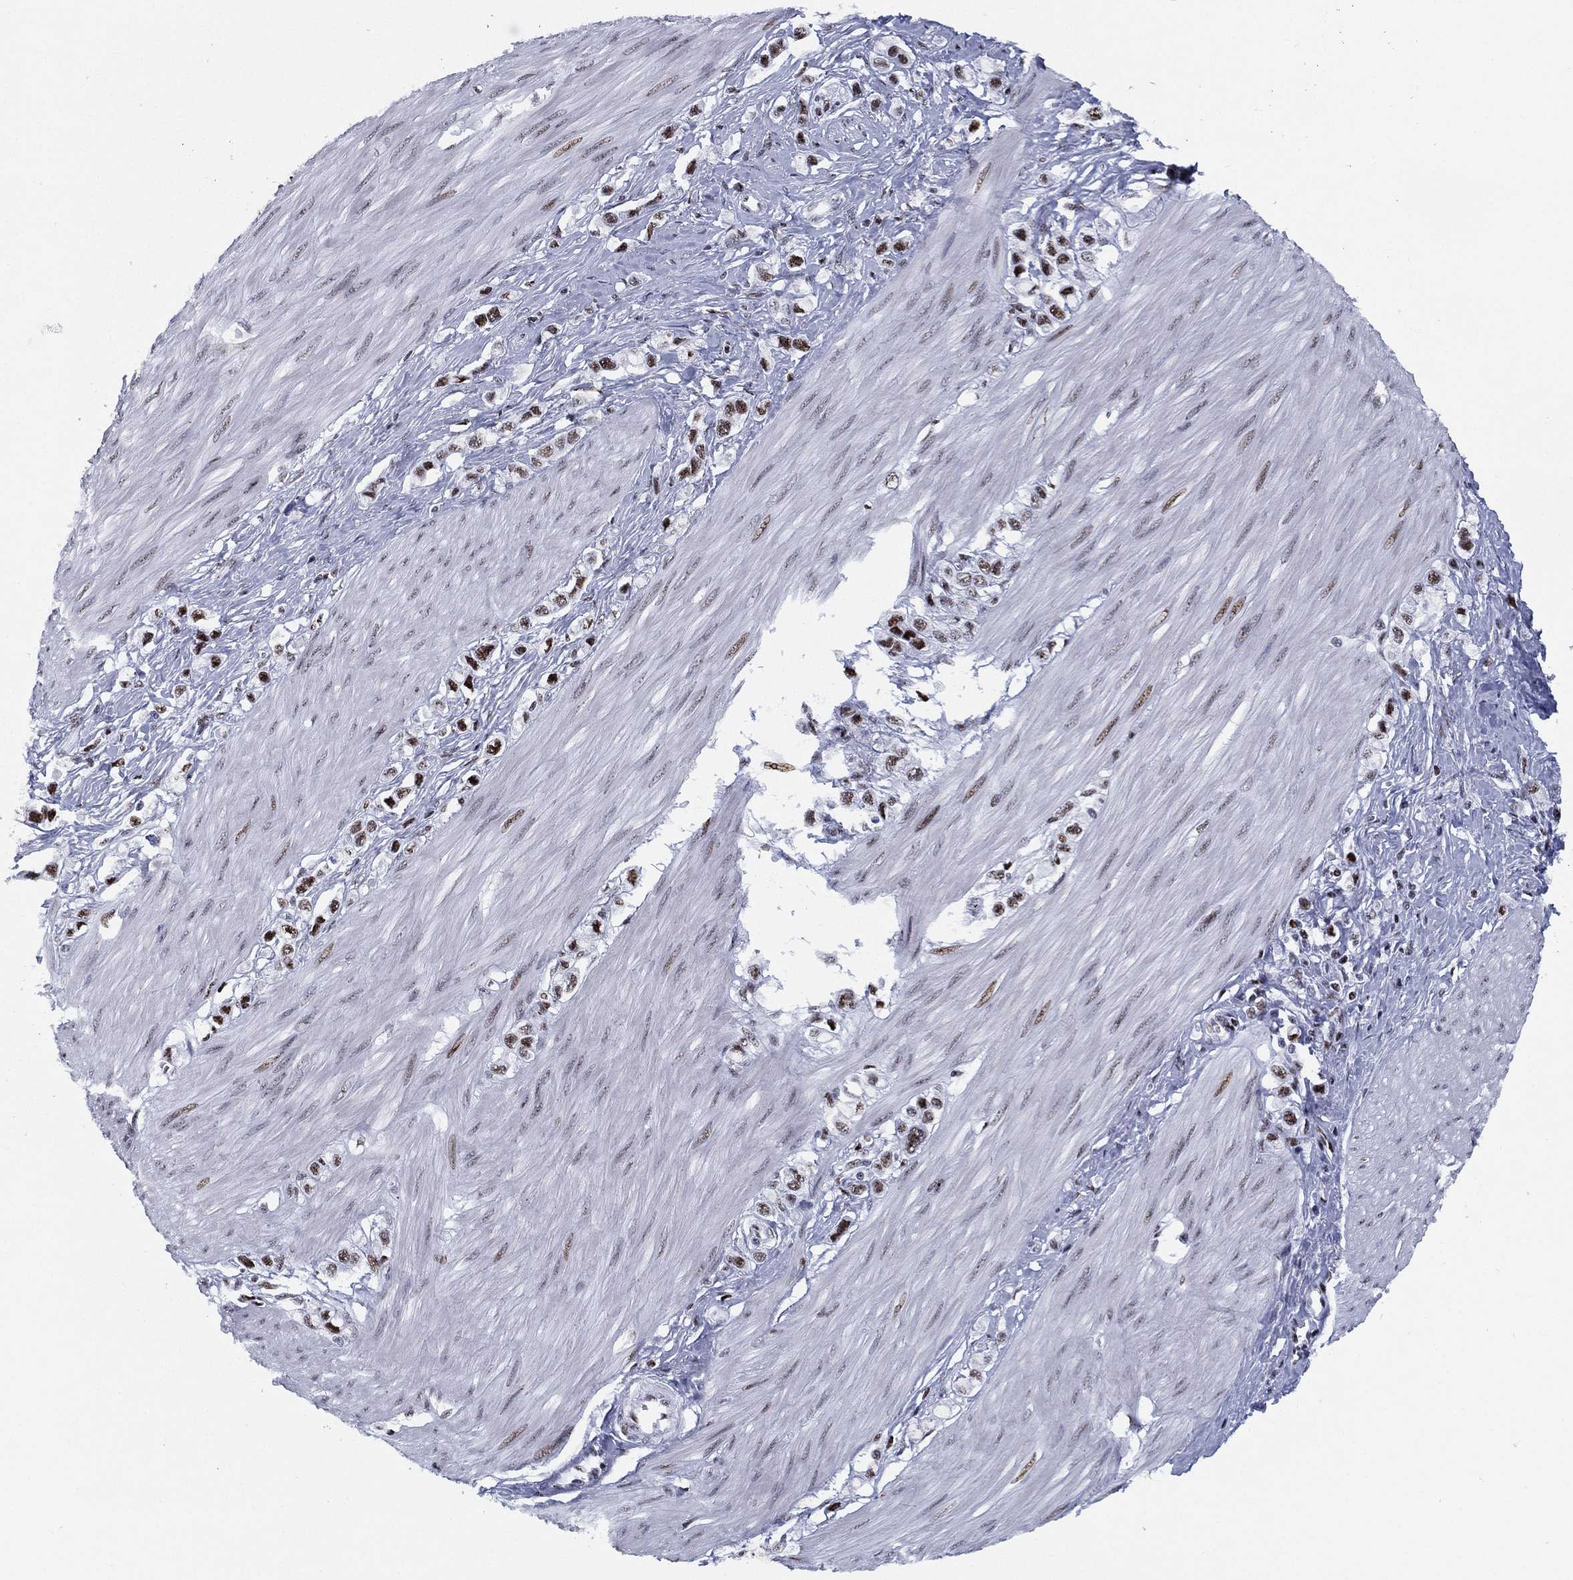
{"staining": {"intensity": "strong", "quantity": "25%-75%", "location": "nuclear"}, "tissue": "stomach cancer", "cell_type": "Tumor cells", "image_type": "cancer", "snomed": [{"axis": "morphology", "description": "Normal tissue, NOS"}, {"axis": "morphology", "description": "Adenocarcinoma, NOS"}, {"axis": "morphology", "description": "Adenocarcinoma, High grade"}, {"axis": "topography", "description": "Stomach, upper"}, {"axis": "topography", "description": "Stomach"}], "caption": "Stomach adenocarcinoma stained for a protein exhibits strong nuclear positivity in tumor cells.", "gene": "CYB561D2", "patient": {"sex": "female", "age": 65}}